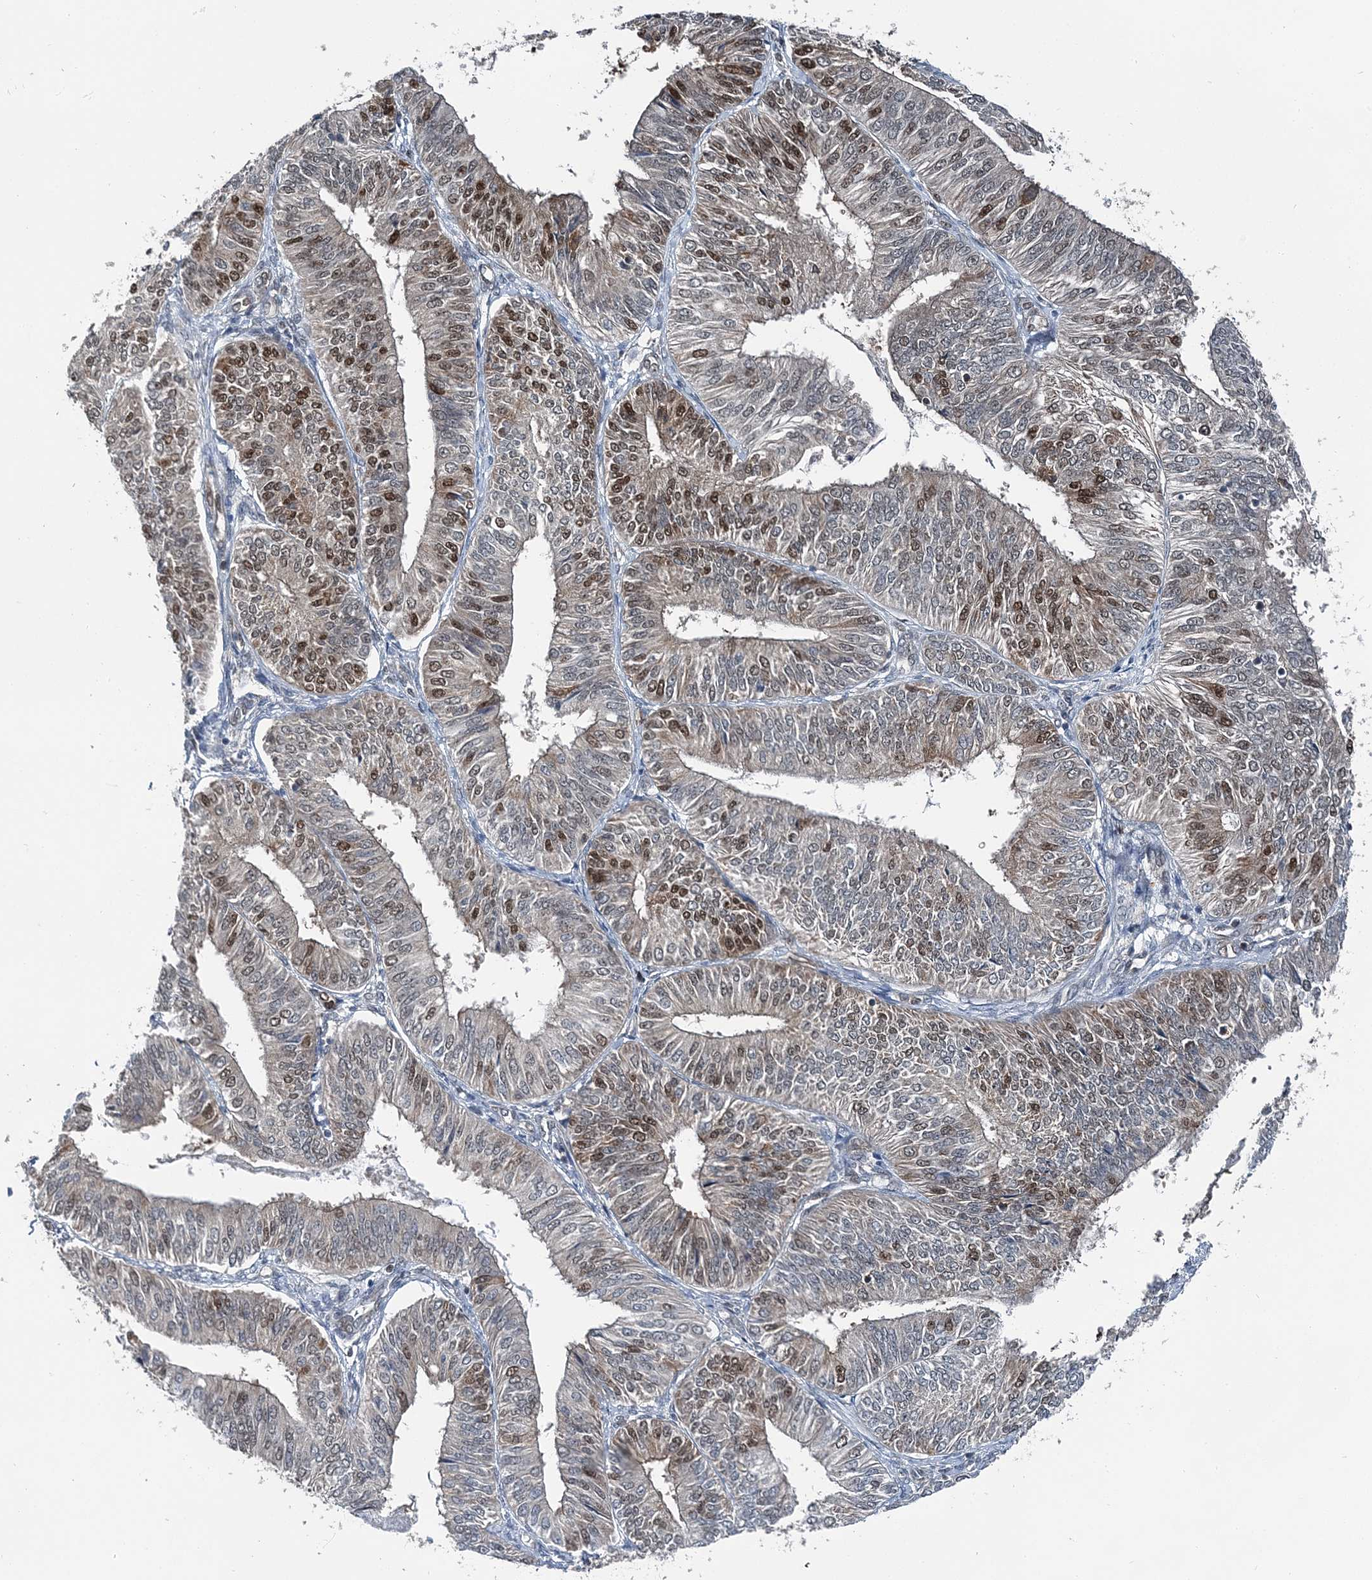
{"staining": {"intensity": "strong", "quantity": "25%-75%", "location": "nuclear"}, "tissue": "endometrial cancer", "cell_type": "Tumor cells", "image_type": "cancer", "snomed": [{"axis": "morphology", "description": "Adenocarcinoma, NOS"}, {"axis": "topography", "description": "Endometrium"}], "caption": "The photomicrograph shows staining of endometrial adenocarcinoma, revealing strong nuclear protein staining (brown color) within tumor cells.", "gene": "HAT1", "patient": {"sex": "female", "age": 58}}